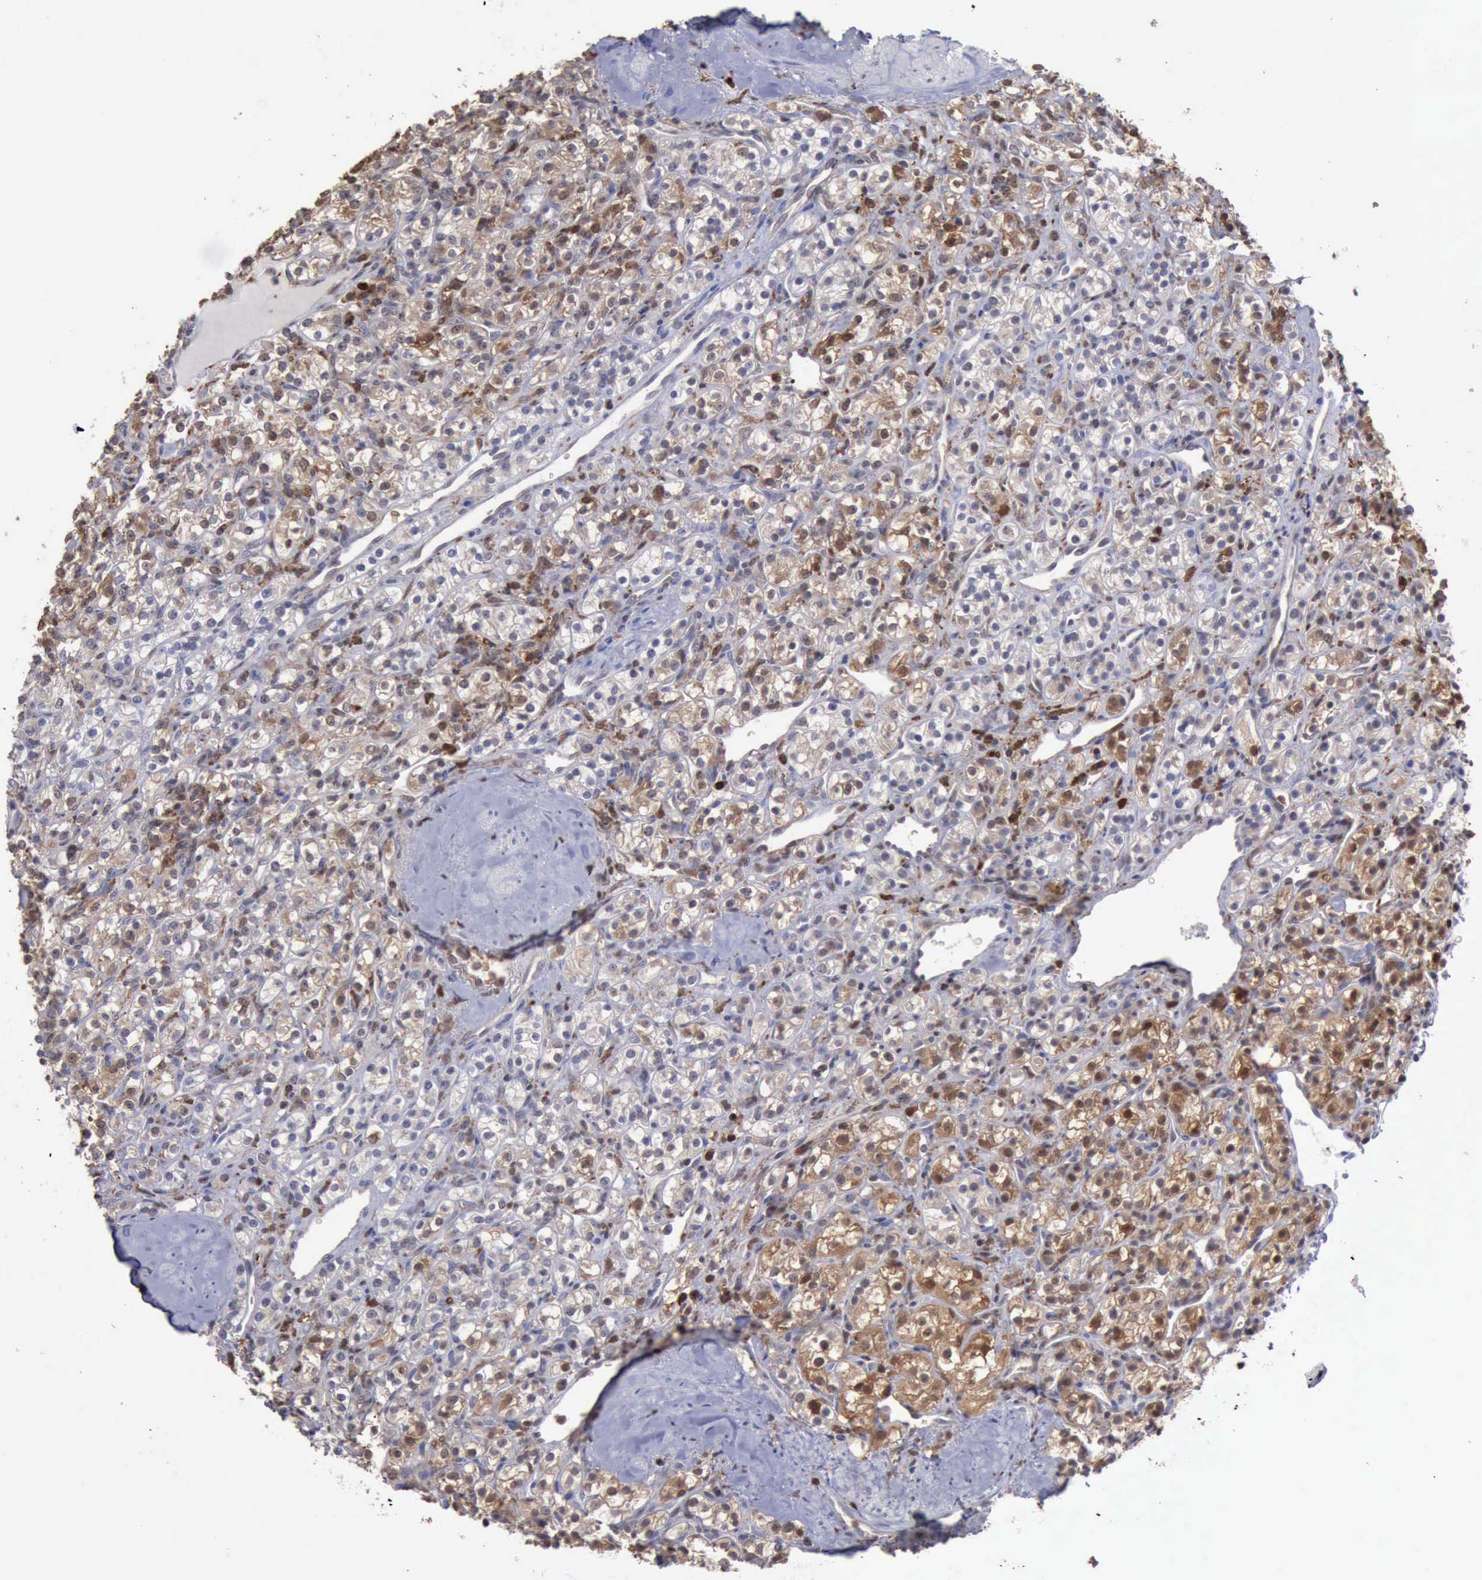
{"staining": {"intensity": "moderate", "quantity": "25%-75%", "location": "cytoplasmic/membranous,nuclear"}, "tissue": "renal cancer", "cell_type": "Tumor cells", "image_type": "cancer", "snomed": [{"axis": "morphology", "description": "Adenocarcinoma, NOS"}, {"axis": "topography", "description": "Kidney"}], "caption": "Moderate cytoplasmic/membranous and nuclear protein staining is present in about 25%-75% of tumor cells in renal adenocarcinoma.", "gene": "STAT1", "patient": {"sex": "male", "age": 77}}